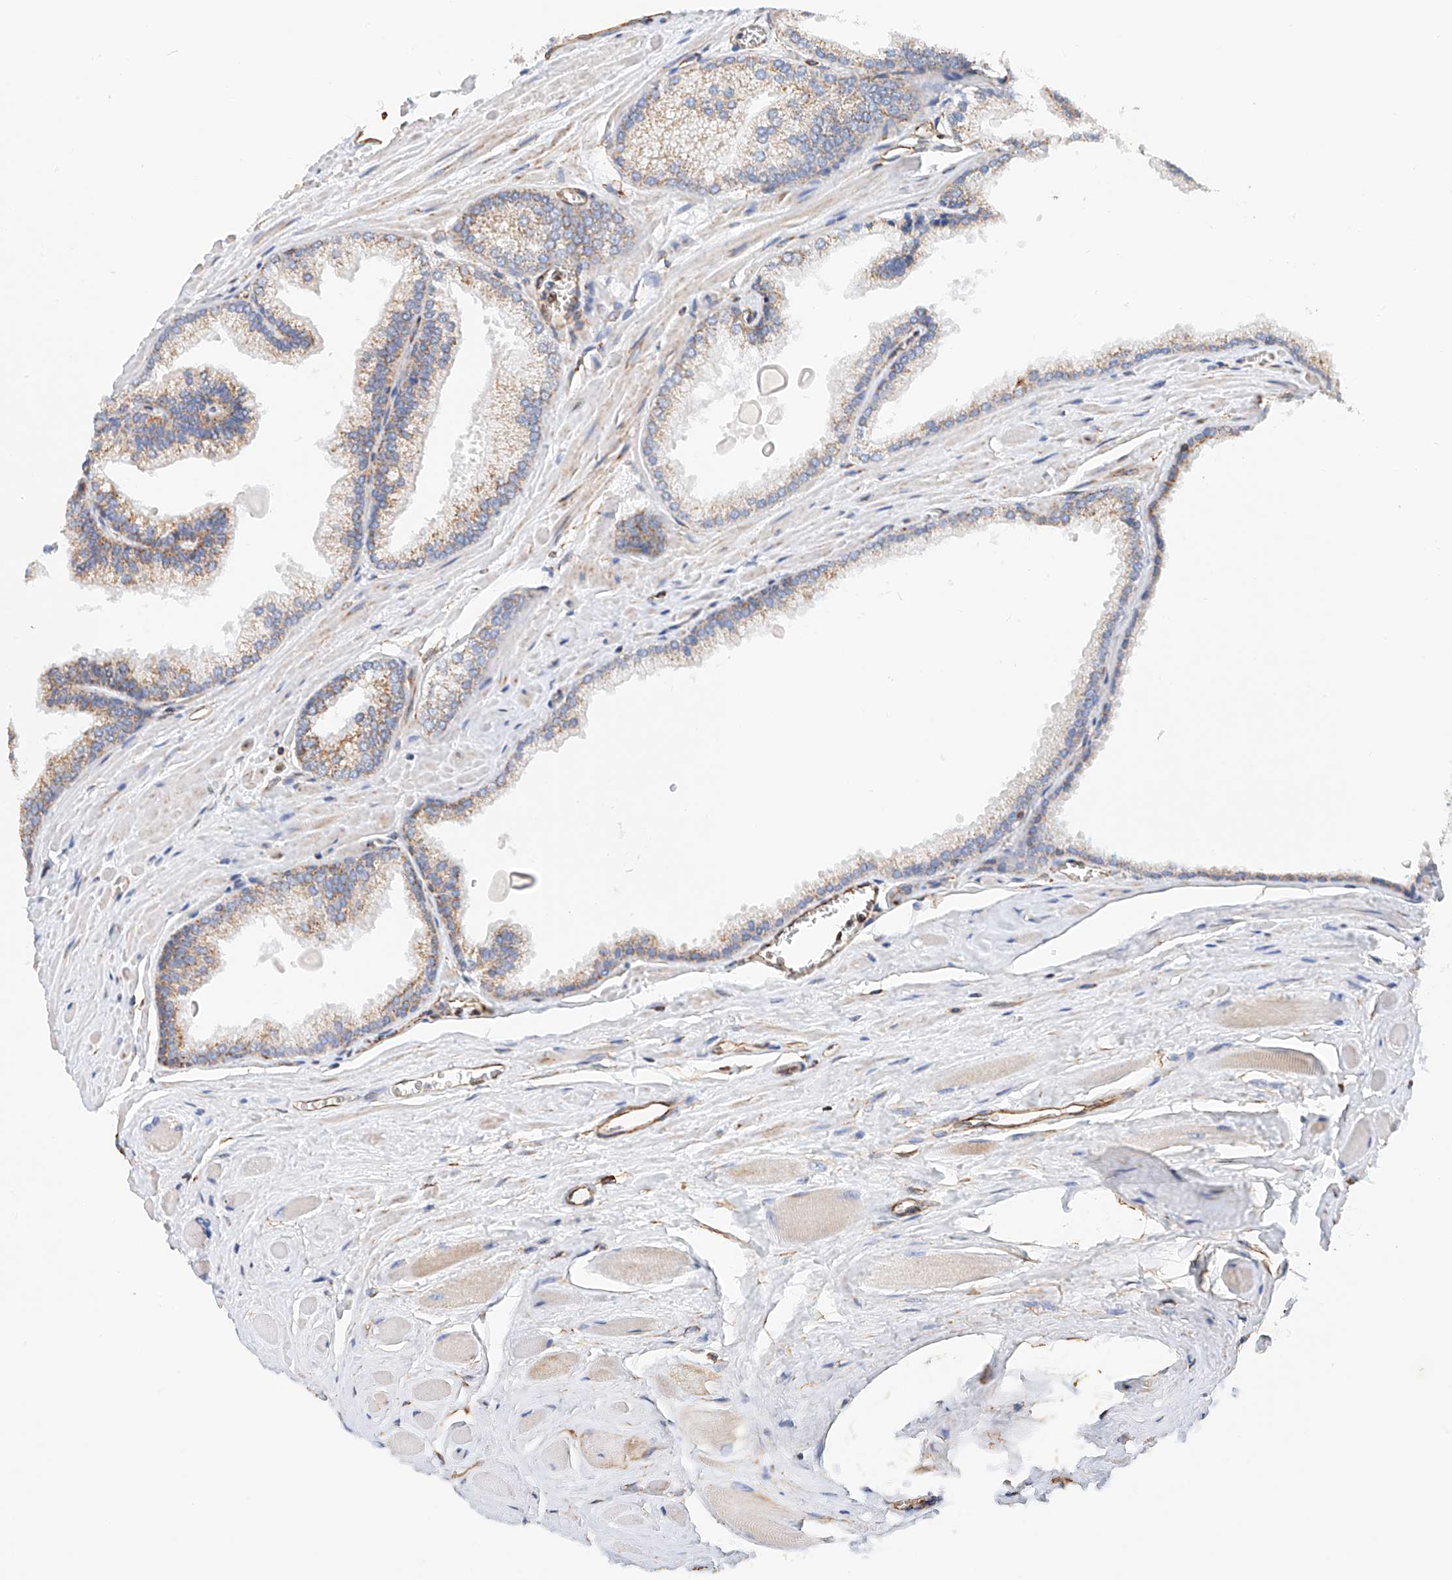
{"staining": {"intensity": "moderate", "quantity": "<25%", "location": "cytoplasmic/membranous"}, "tissue": "prostate cancer", "cell_type": "Tumor cells", "image_type": "cancer", "snomed": [{"axis": "morphology", "description": "Adenocarcinoma, Low grade"}, {"axis": "topography", "description": "Prostate"}], "caption": "Immunohistochemistry (IHC) (DAB (3,3'-diaminobenzidine)) staining of human prostate cancer (adenocarcinoma (low-grade)) displays moderate cytoplasmic/membranous protein positivity in approximately <25% of tumor cells. The protein of interest is stained brown, and the nuclei are stained in blue (DAB IHC with brightfield microscopy, high magnification).", "gene": "NDUFV3", "patient": {"sex": "male", "age": 59}}